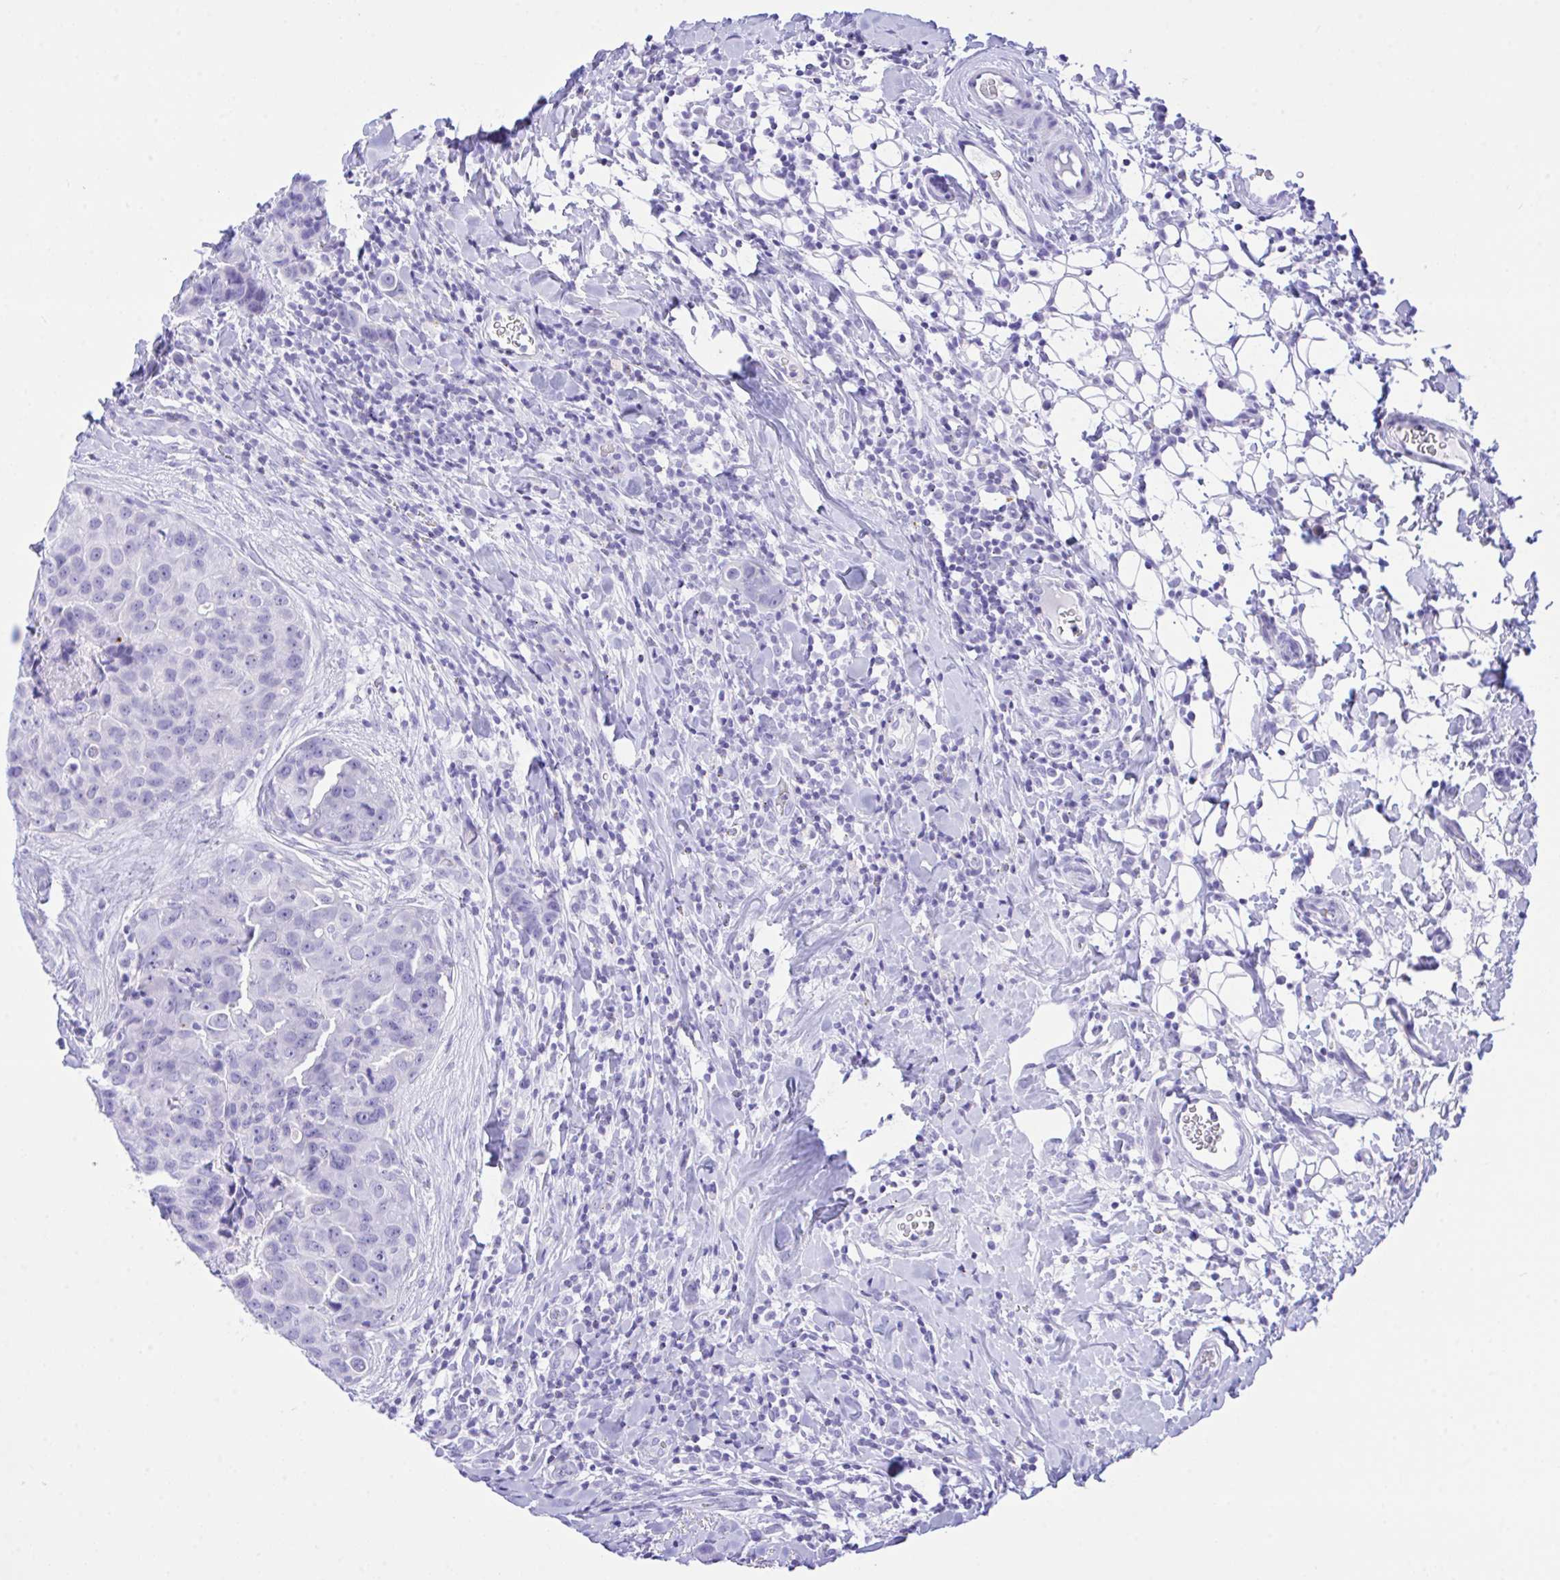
{"staining": {"intensity": "negative", "quantity": "none", "location": "none"}, "tissue": "breast cancer", "cell_type": "Tumor cells", "image_type": "cancer", "snomed": [{"axis": "morphology", "description": "Duct carcinoma"}, {"axis": "topography", "description": "Breast"}], "caption": "Breast cancer (intraductal carcinoma) was stained to show a protein in brown. There is no significant staining in tumor cells.", "gene": "SELENOV", "patient": {"sex": "female", "age": 24}}